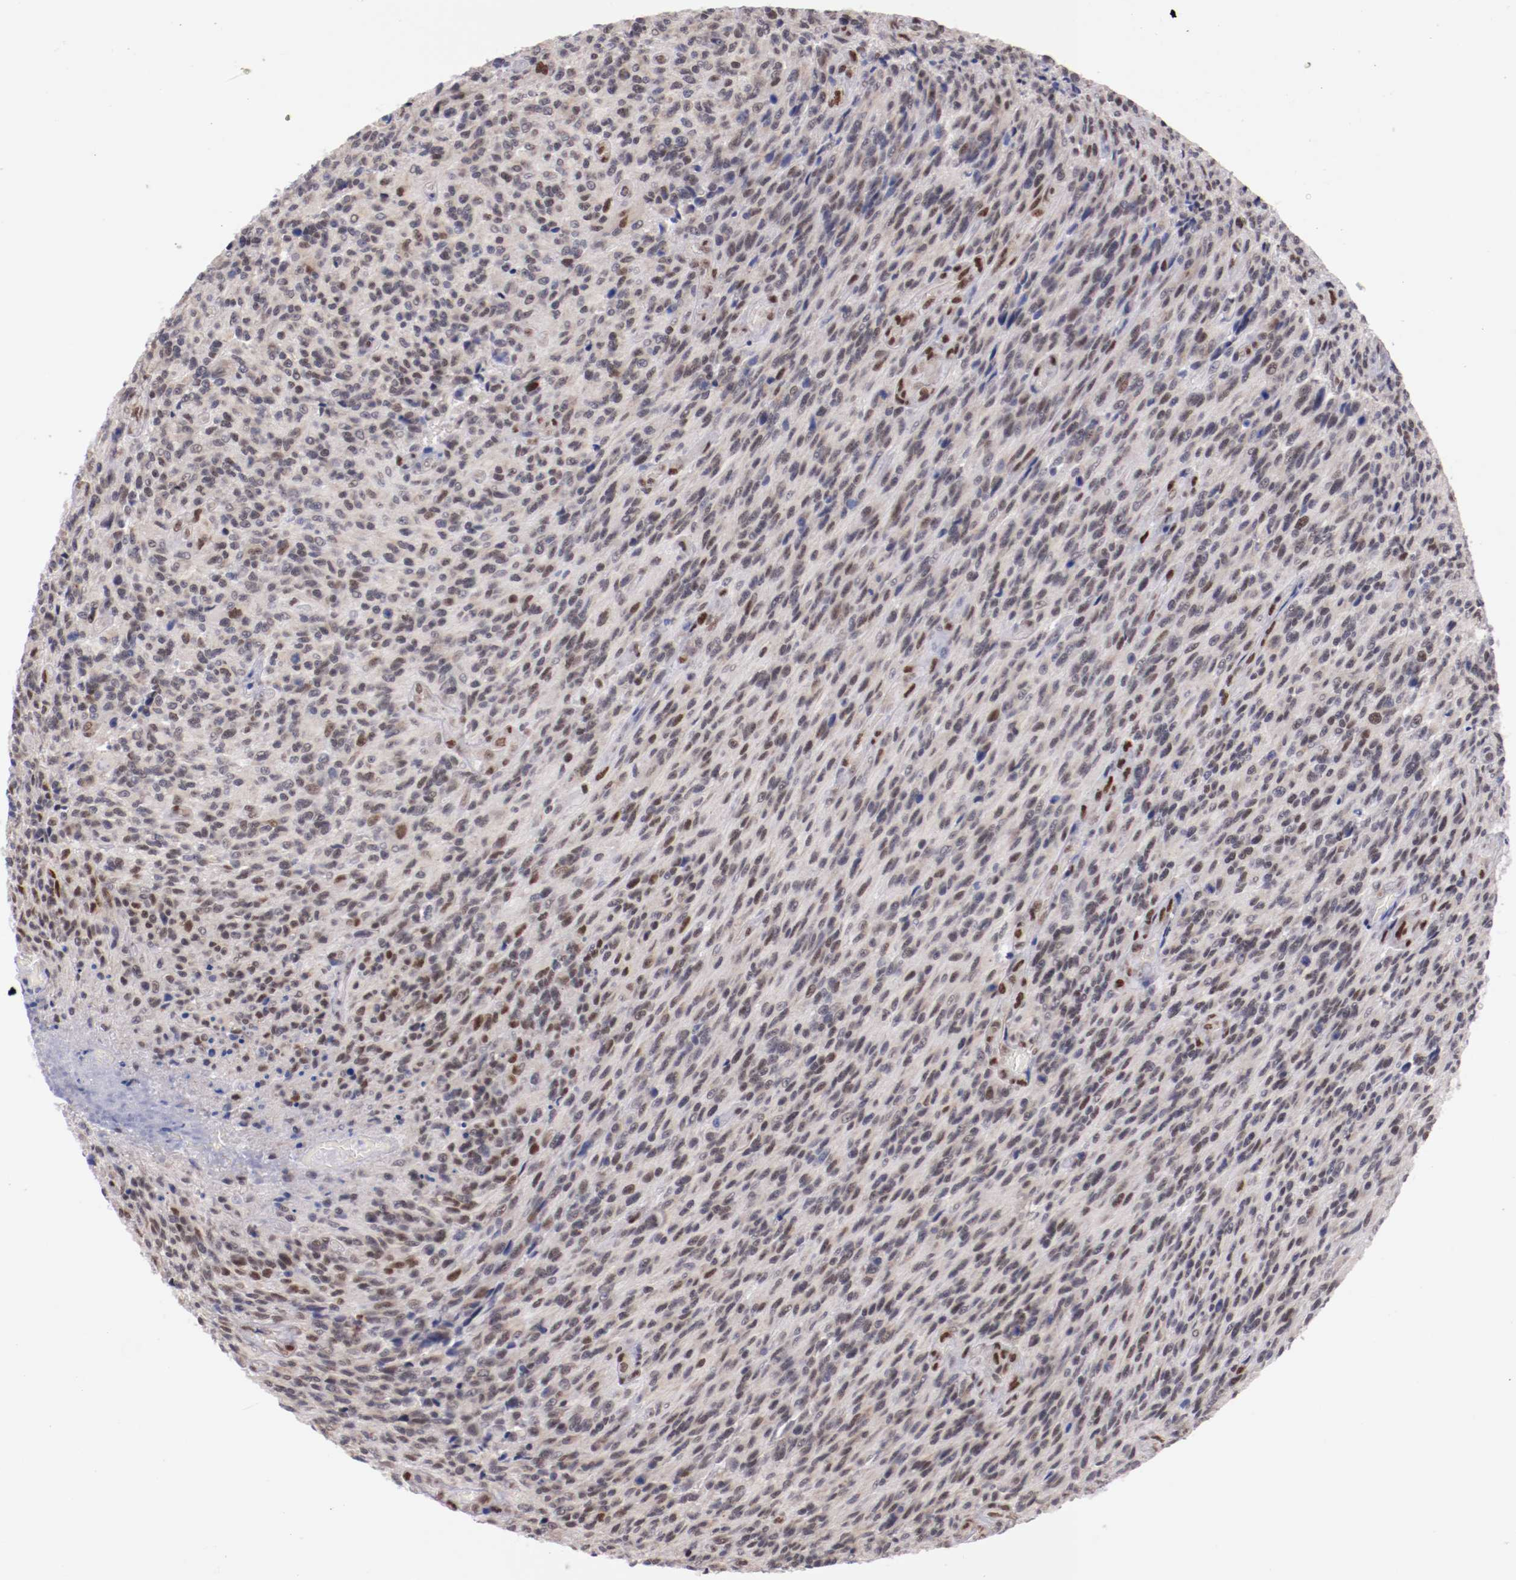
{"staining": {"intensity": "weak", "quantity": "25%-75%", "location": "nuclear"}, "tissue": "glioma", "cell_type": "Tumor cells", "image_type": "cancer", "snomed": [{"axis": "morphology", "description": "Normal tissue, NOS"}, {"axis": "morphology", "description": "Glioma, malignant, High grade"}, {"axis": "topography", "description": "Cerebral cortex"}], "caption": "Glioma stained with DAB (3,3'-diaminobenzidine) IHC exhibits low levels of weak nuclear expression in about 25%-75% of tumor cells.", "gene": "SRF", "patient": {"sex": "male", "age": 56}}